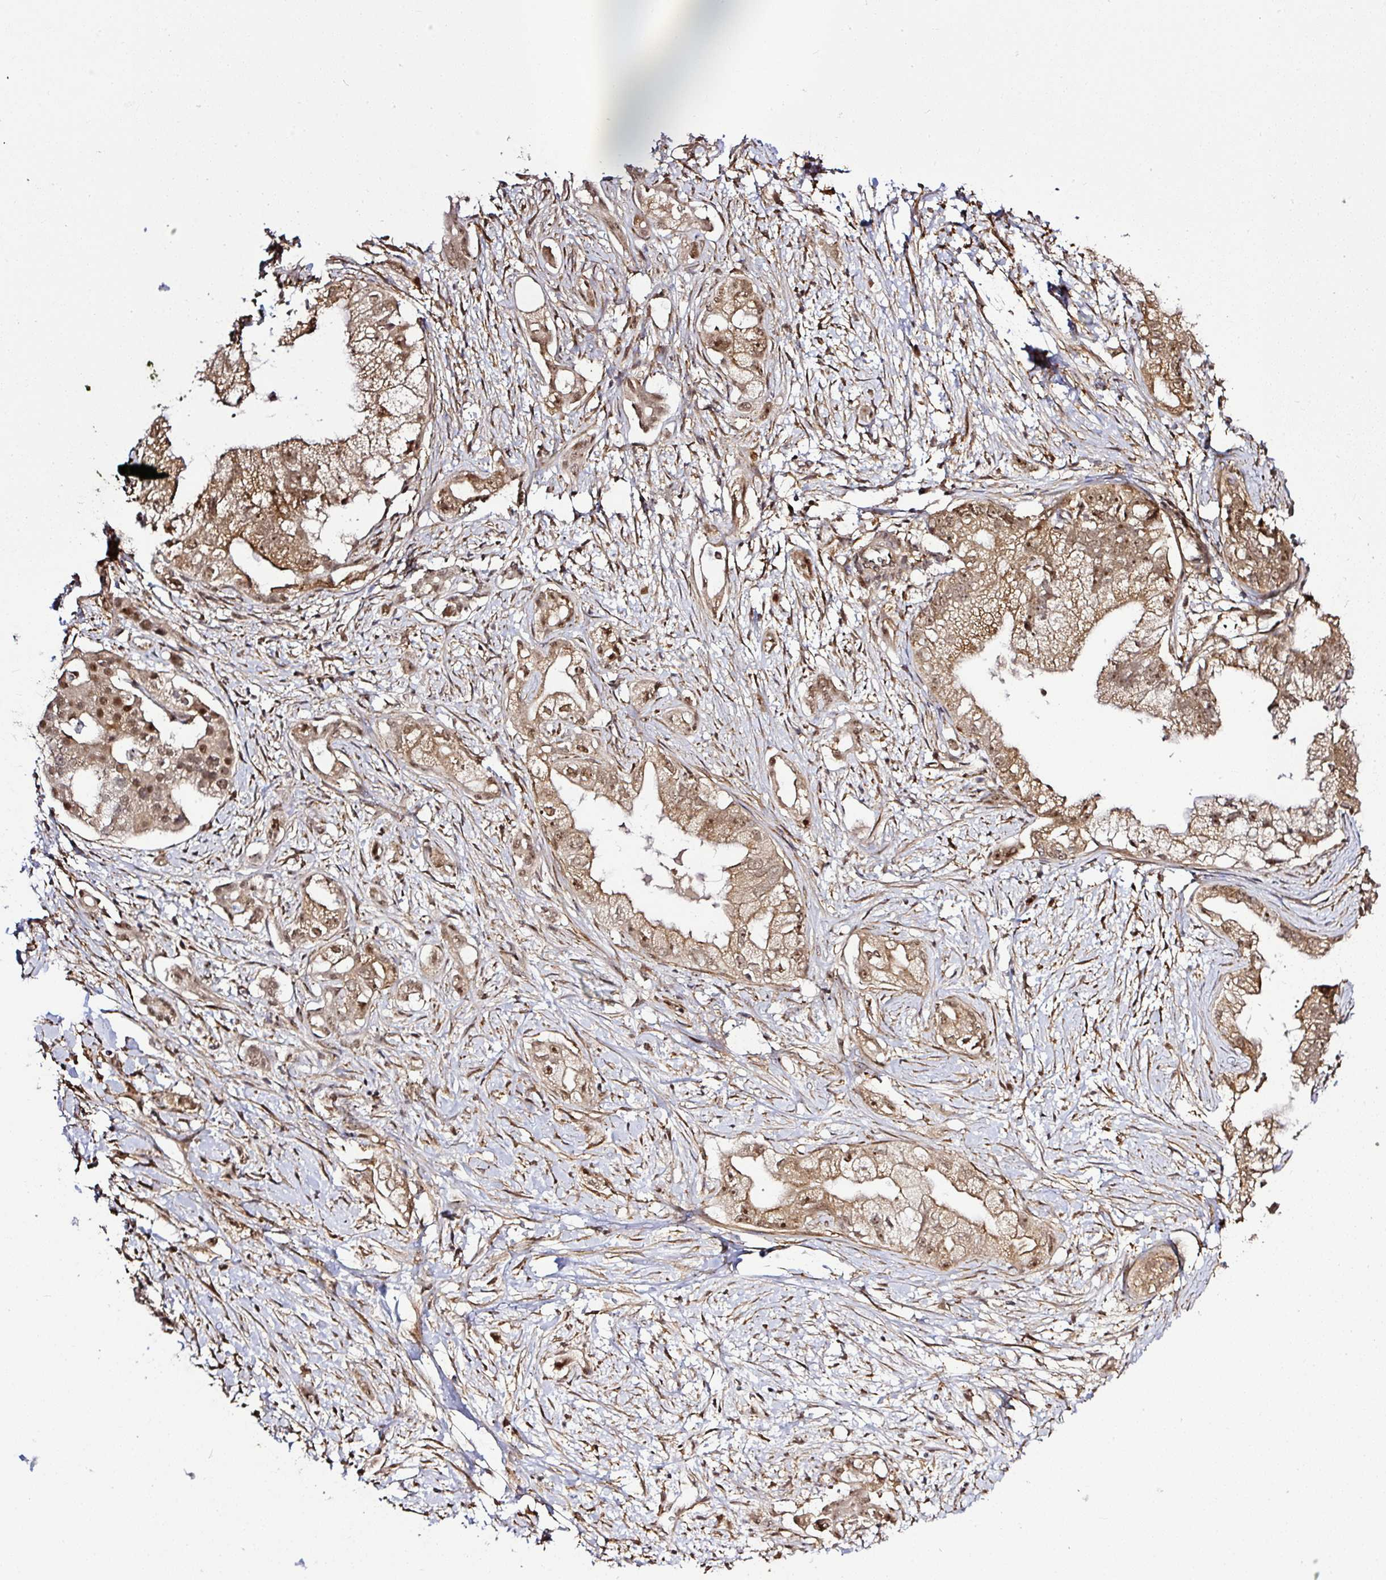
{"staining": {"intensity": "moderate", "quantity": ">75%", "location": "cytoplasmic/membranous,nuclear"}, "tissue": "pancreatic cancer", "cell_type": "Tumor cells", "image_type": "cancer", "snomed": [{"axis": "morphology", "description": "Adenocarcinoma, NOS"}, {"axis": "topography", "description": "Pancreas"}], "caption": "Immunohistochemistry (IHC) (DAB) staining of human pancreatic adenocarcinoma shows moderate cytoplasmic/membranous and nuclear protein staining in about >75% of tumor cells. (Brightfield microscopy of DAB IHC at high magnification).", "gene": "FAM153A", "patient": {"sex": "male", "age": 70}}